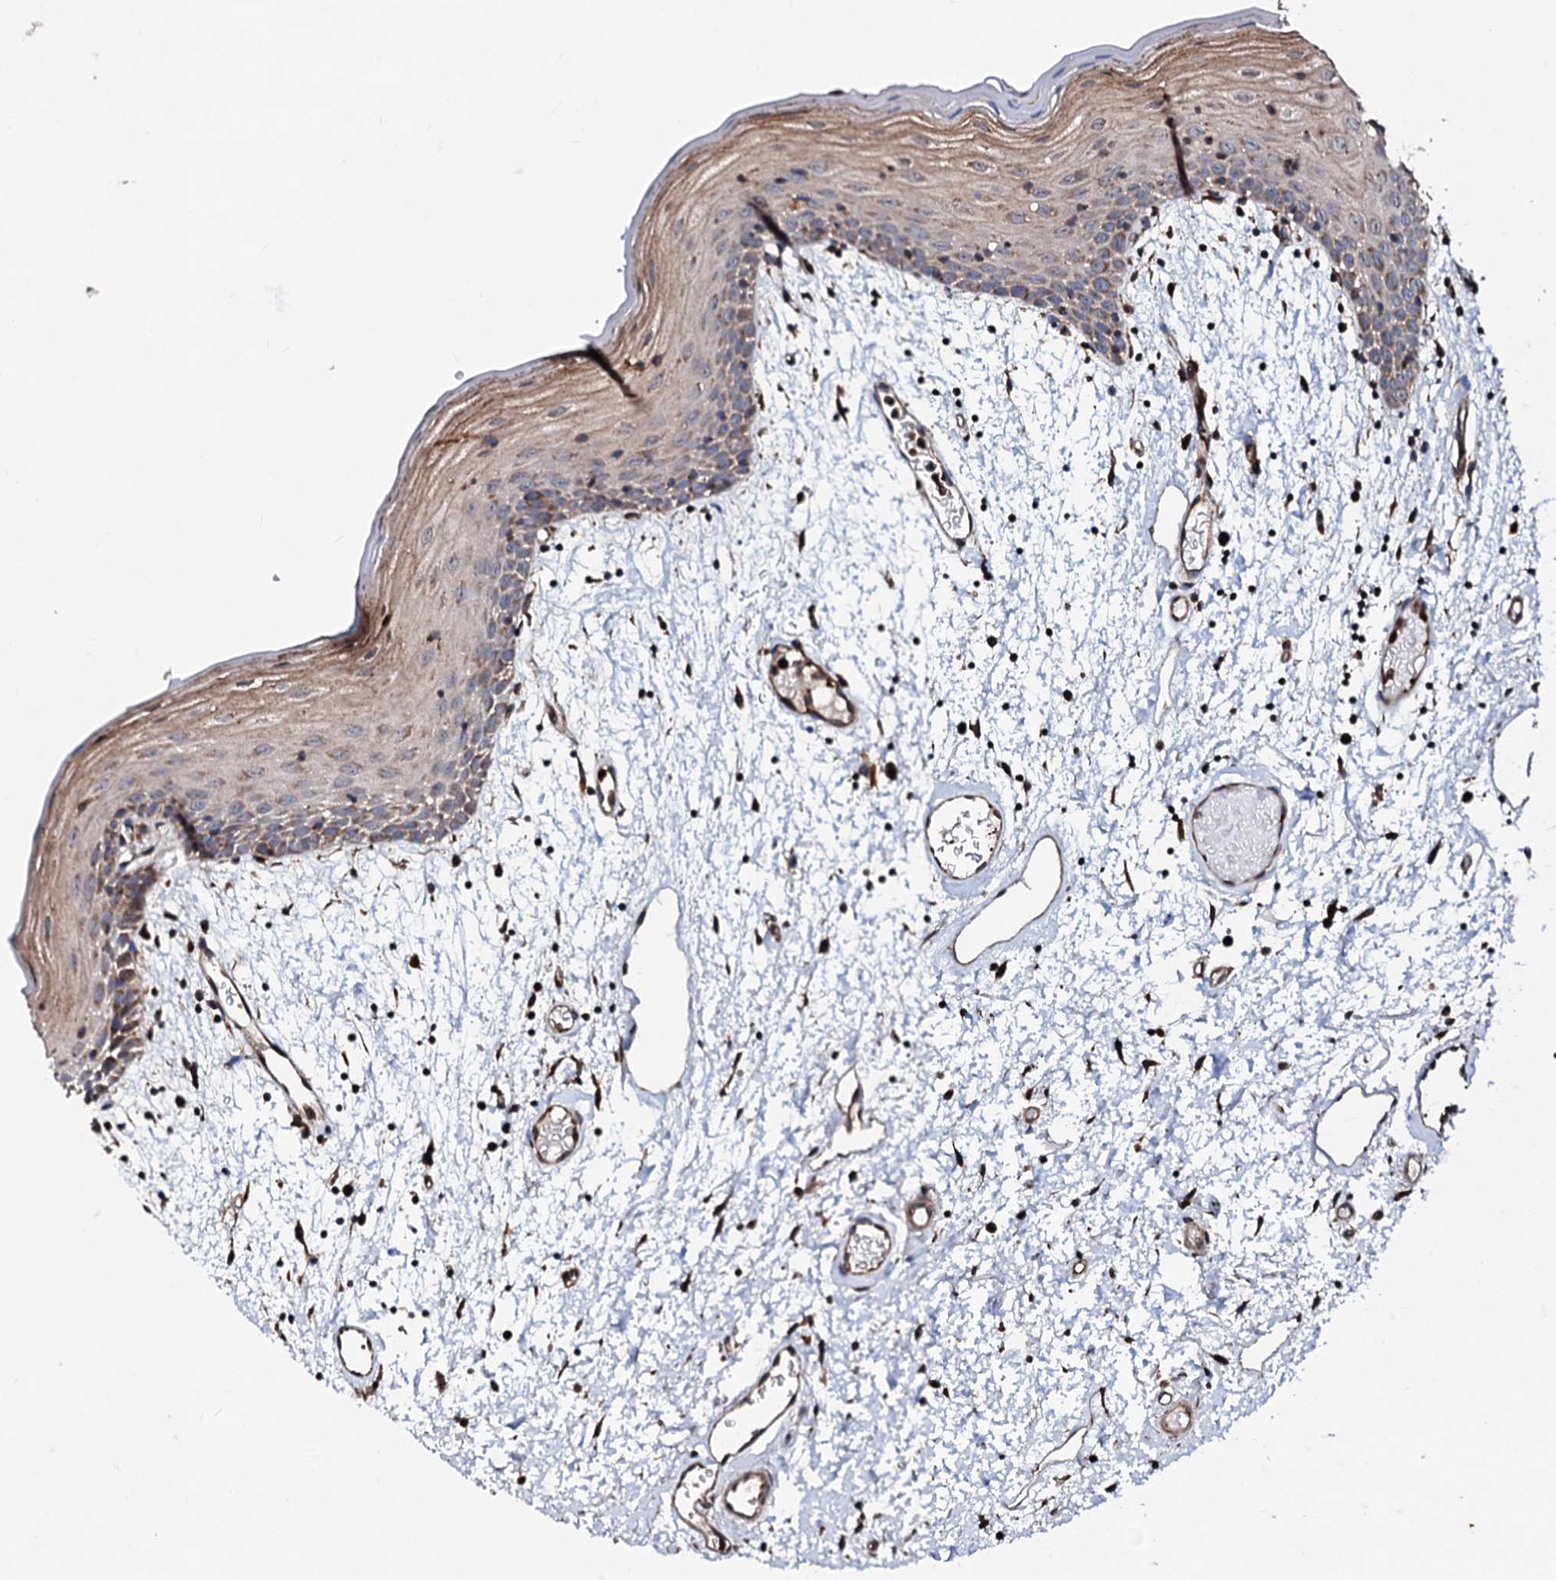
{"staining": {"intensity": "moderate", "quantity": ">75%", "location": "cytoplasmic/membranous"}, "tissue": "oral mucosa", "cell_type": "Squamous epithelial cells", "image_type": "normal", "snomed": [{"axis": "morphology", "description": "Normal tissue, NOS"}, {"axis": "topography", "description": "Skeletal muscle"}, {"axis": "topography", "description": "Oral tissue"}, {"axis": "topography", "description": "Salivary gland"}, {"axis": "topography", "description": "Peripheral nerve tissue"}], "caption": "A medium amount of moderate cytoplasmic/membranous positivity is appreciated in approximately >75% of squamous epithelial cells in unremarkable oral mucosa. Using DAB (brown) and hematoxylin (blue) stains, captured at high magnification using brightfield microscopy.", "gene": "ENSG00000256591", "patient": {"sex": "male", "age": 54}}